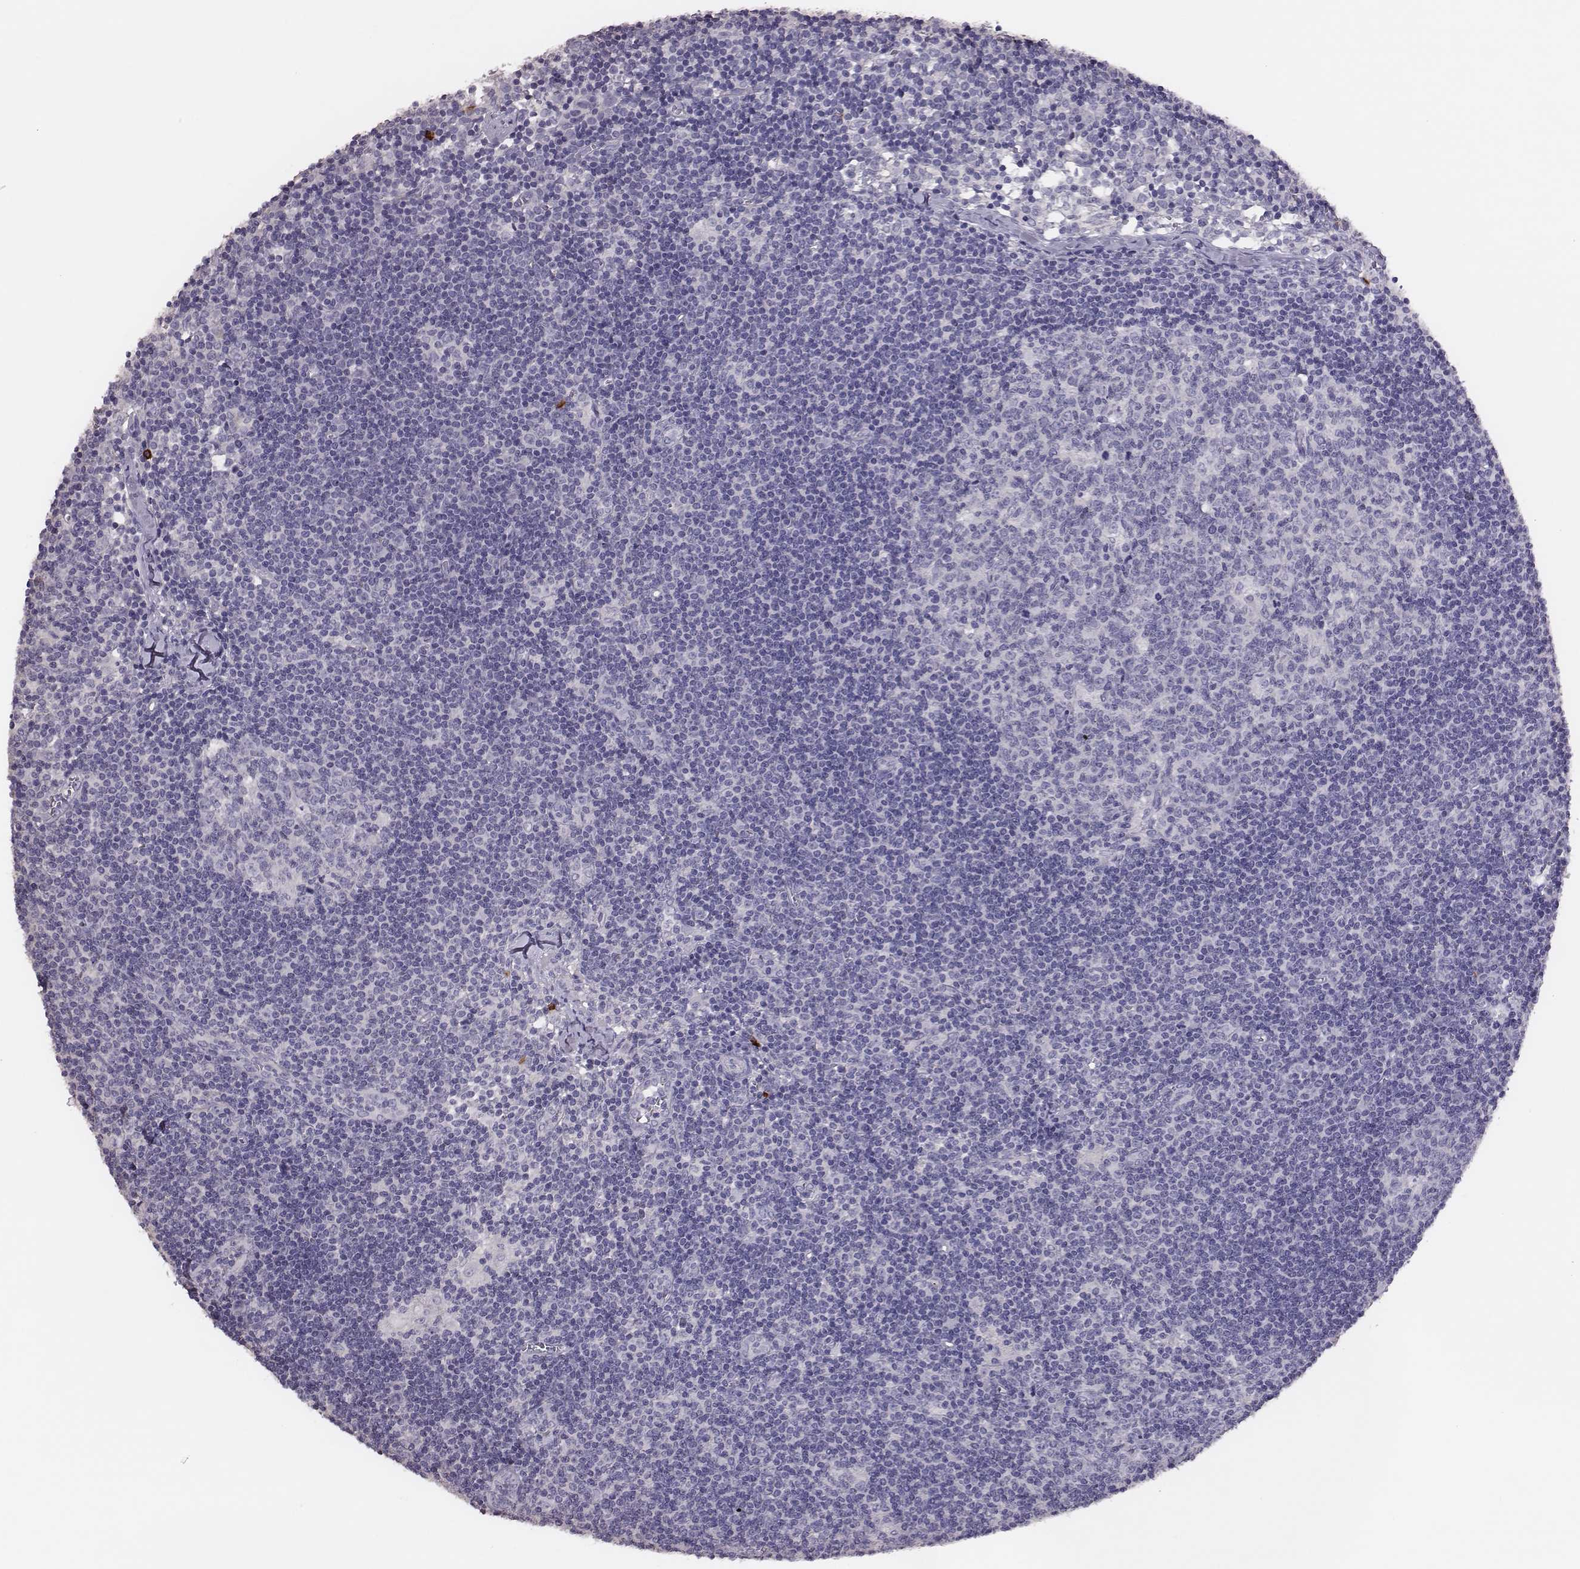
{"staining": {"intensity": "negative", "quantity": "none", "location": "none"}, "tissue": "lymph node", "cell_type": "Germinal center cells", "image_type": "normal", "snomed": [{"axis": "morphology", "description": "Normal tissue, NOS"}, {"axis": "topography", "description": "Lymph node"}], "caption": "The IHC image has no significant expression in germinal center cells of lymph node.", "gene": "P2RY10", "patient": {"sex": "female", "age": 52}}